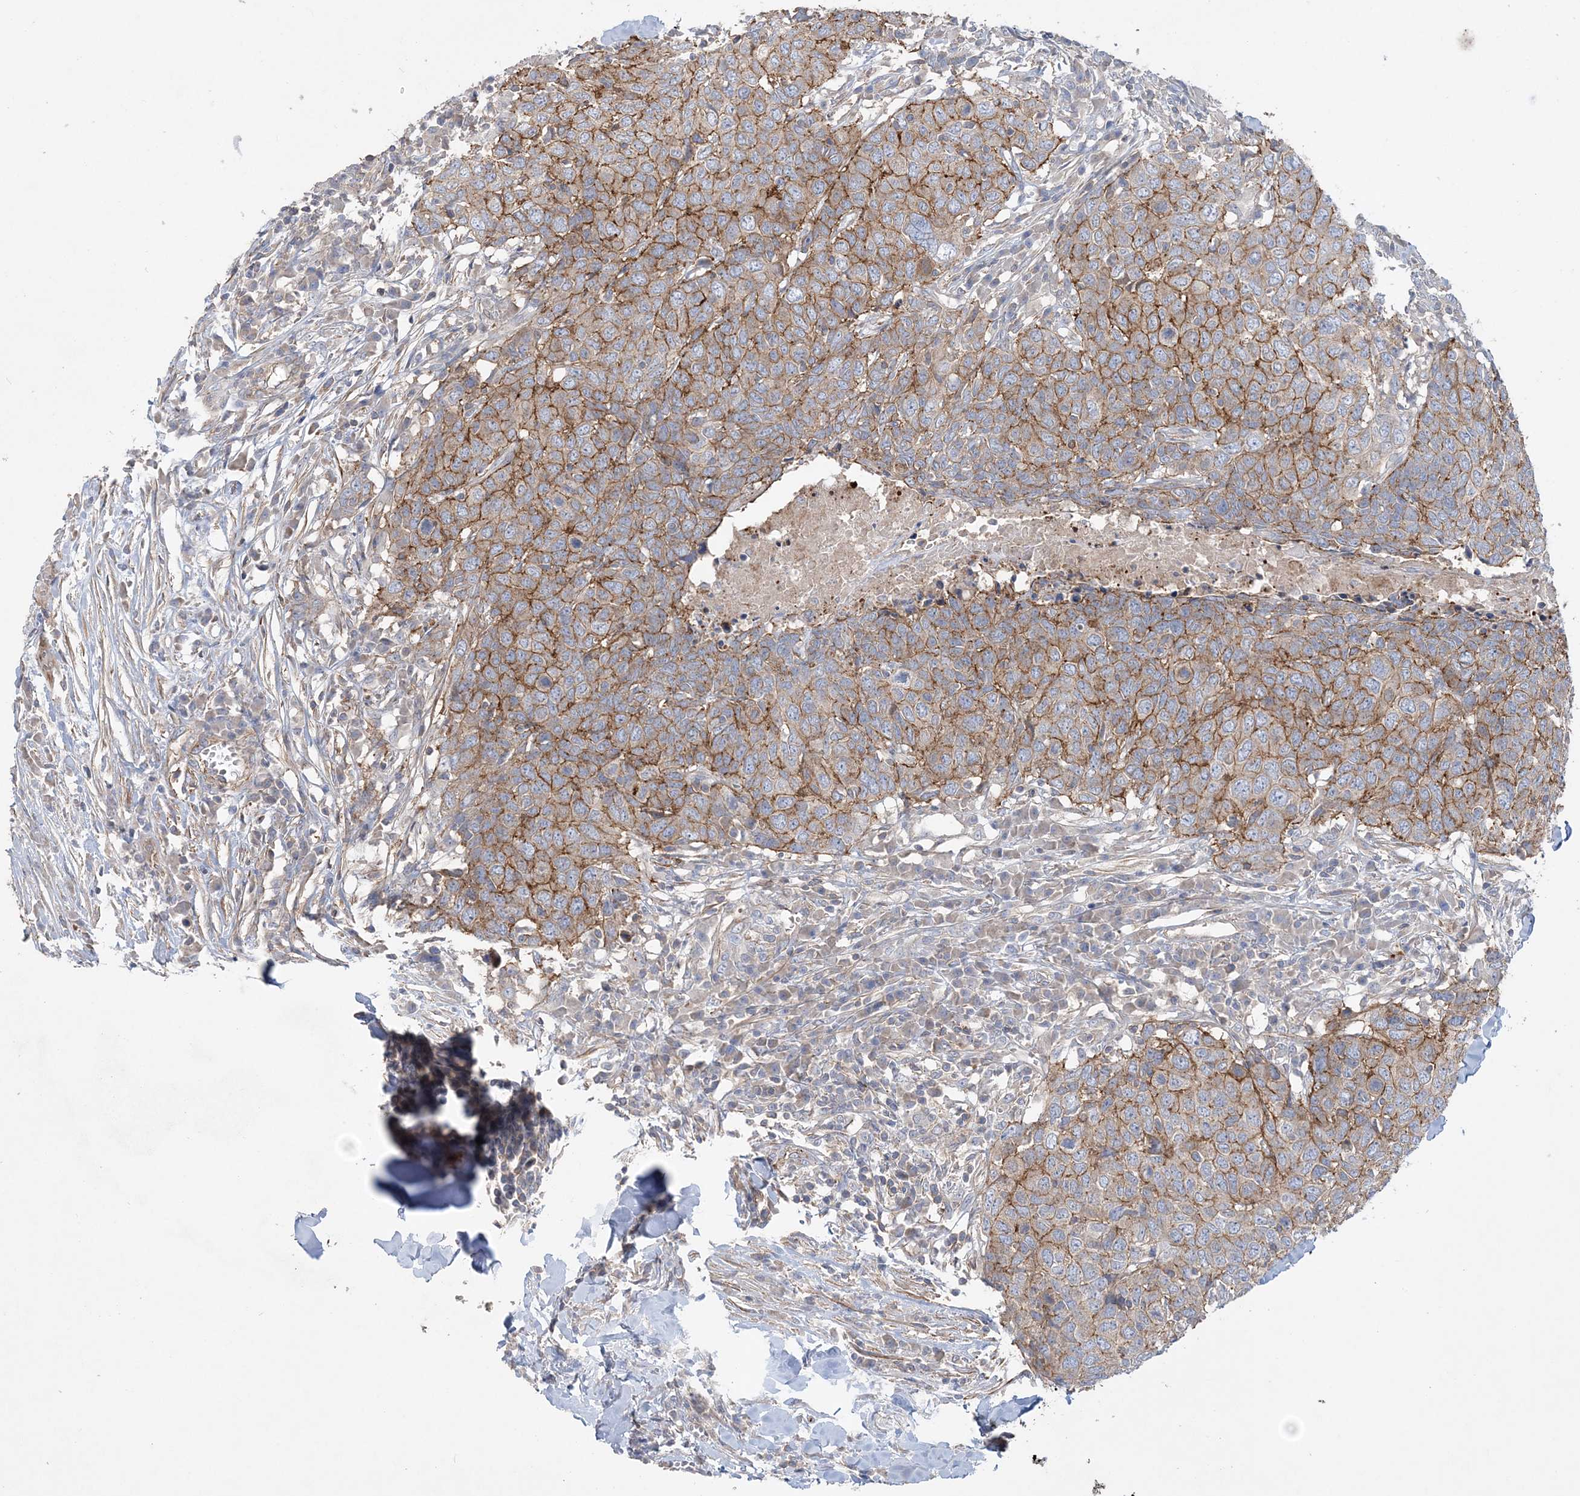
{"staining": {"intensity": "moderate", "quantity": ">75%", "location": "cytoplasmic/membranous"}, "tissue": "head and neck cancer", "cell_type": "Tumor cells", "image_type": "cancer", "snomed": [{"axis": "morphology", "description": "Squamous cell carcinoma, NOS"}, {"axis": "topography", "description": "Head-Neck"}], "caption": "The histopathology image exhibits staining of head and neck squamous cell carcinoma, revealing moderate cytoplasmic/membranous protein positivity (brown color) within tumor cells. The staining was performed using DAB to visualize the protein expression in brown, while the nuclei were stained in blue with hematoxylin (Magnification: 20x).", "gene": "PIGC", "patient": {"sex": "male", "age": 66}}